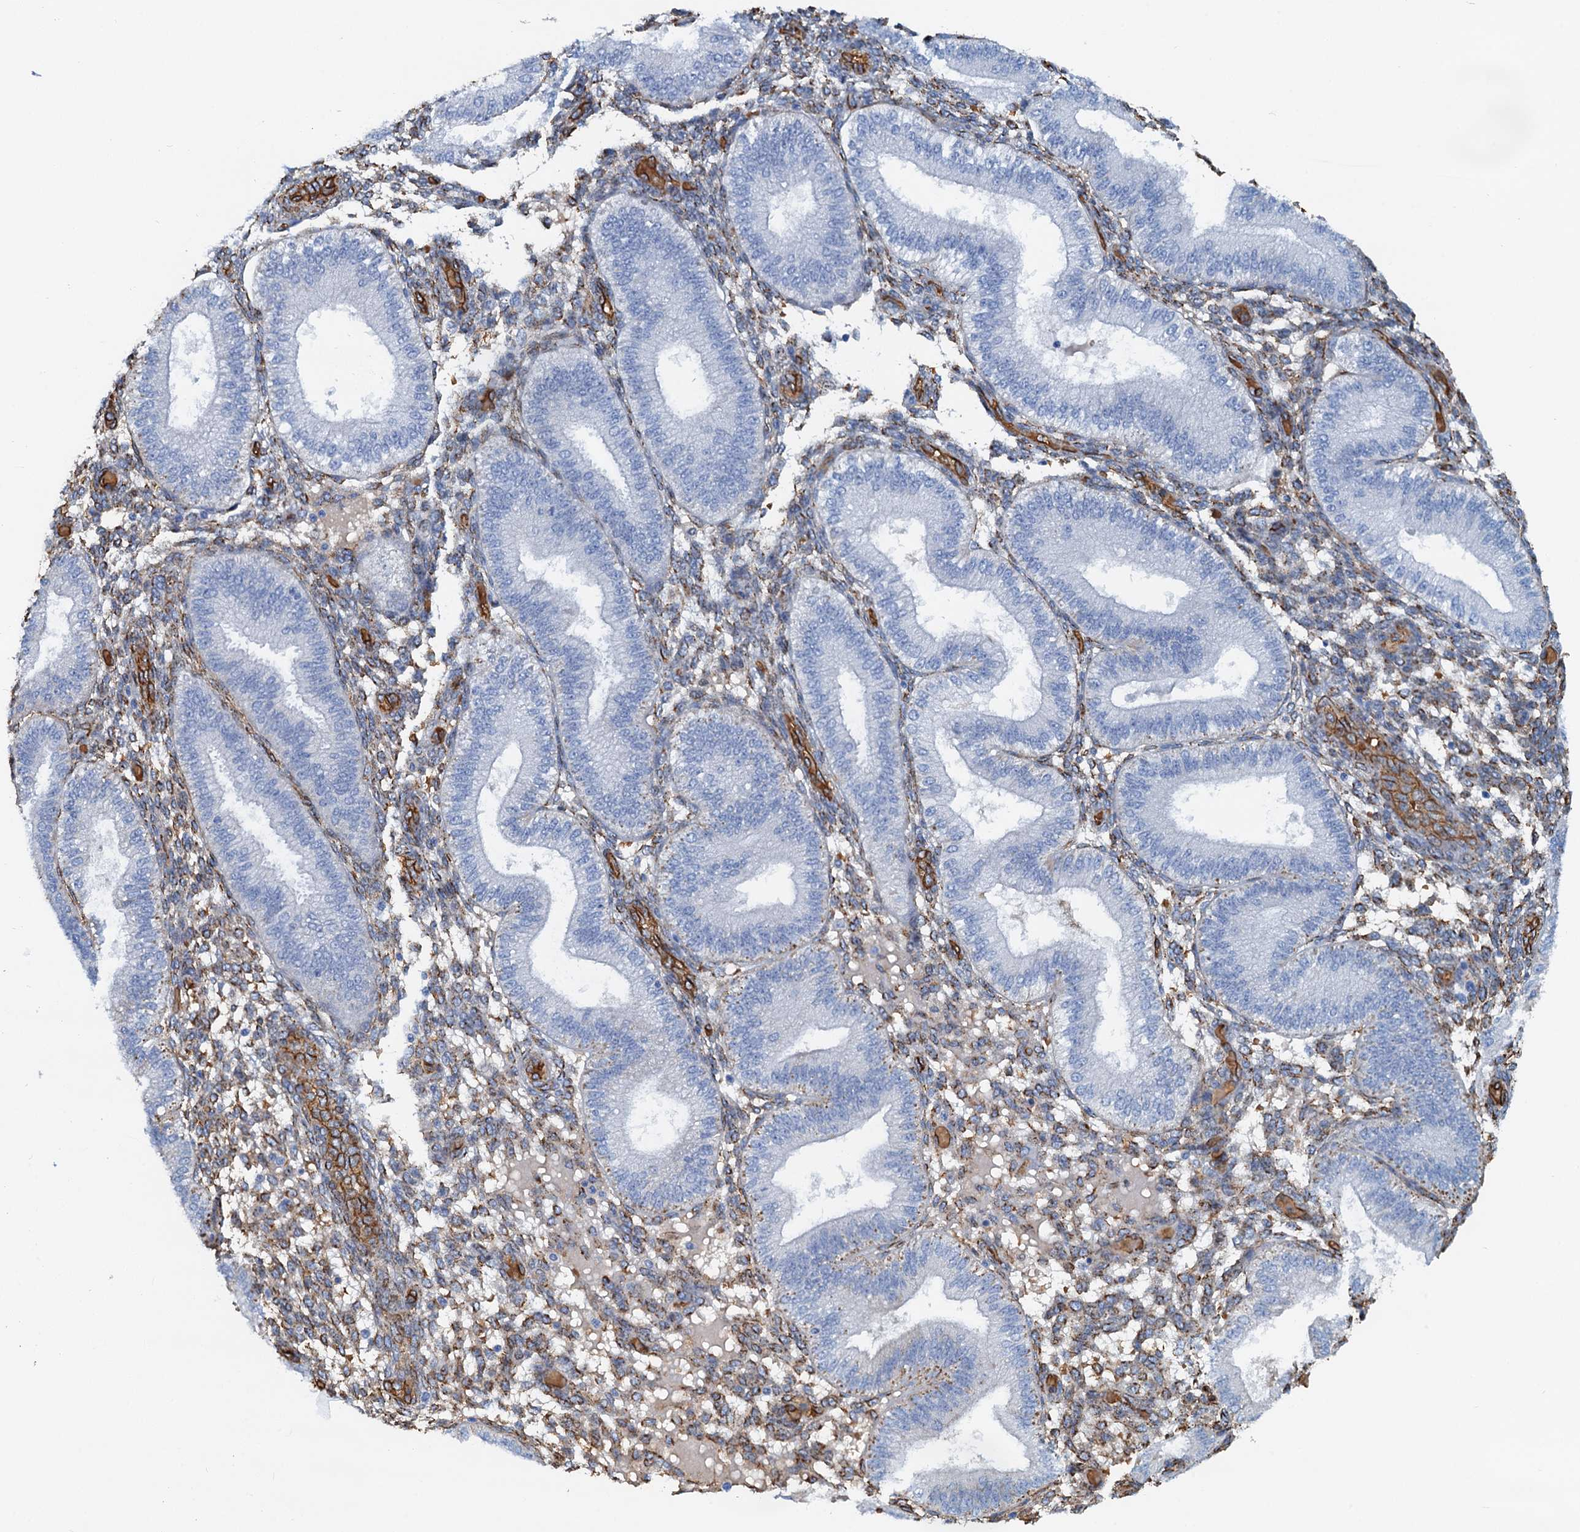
{"staining": {"intensity": "negative", "quantity": "none", "location": "none"}, "tissue": "endometrium", "cell_type": "Cells in endometrial stroma", "image_type": "normal", "snomed": [{"axis": "morphology", "description": "Normal tissue, NOS"}, {"axis": "topography", "description": "Endometrium"}], "caption": "Immunohistochemical staining of unremarkable endometrium displays no significant positivity in cells in endometrial stroma.", "gene": "DGKG", "patient": {"sex": "female", "age": 39}}